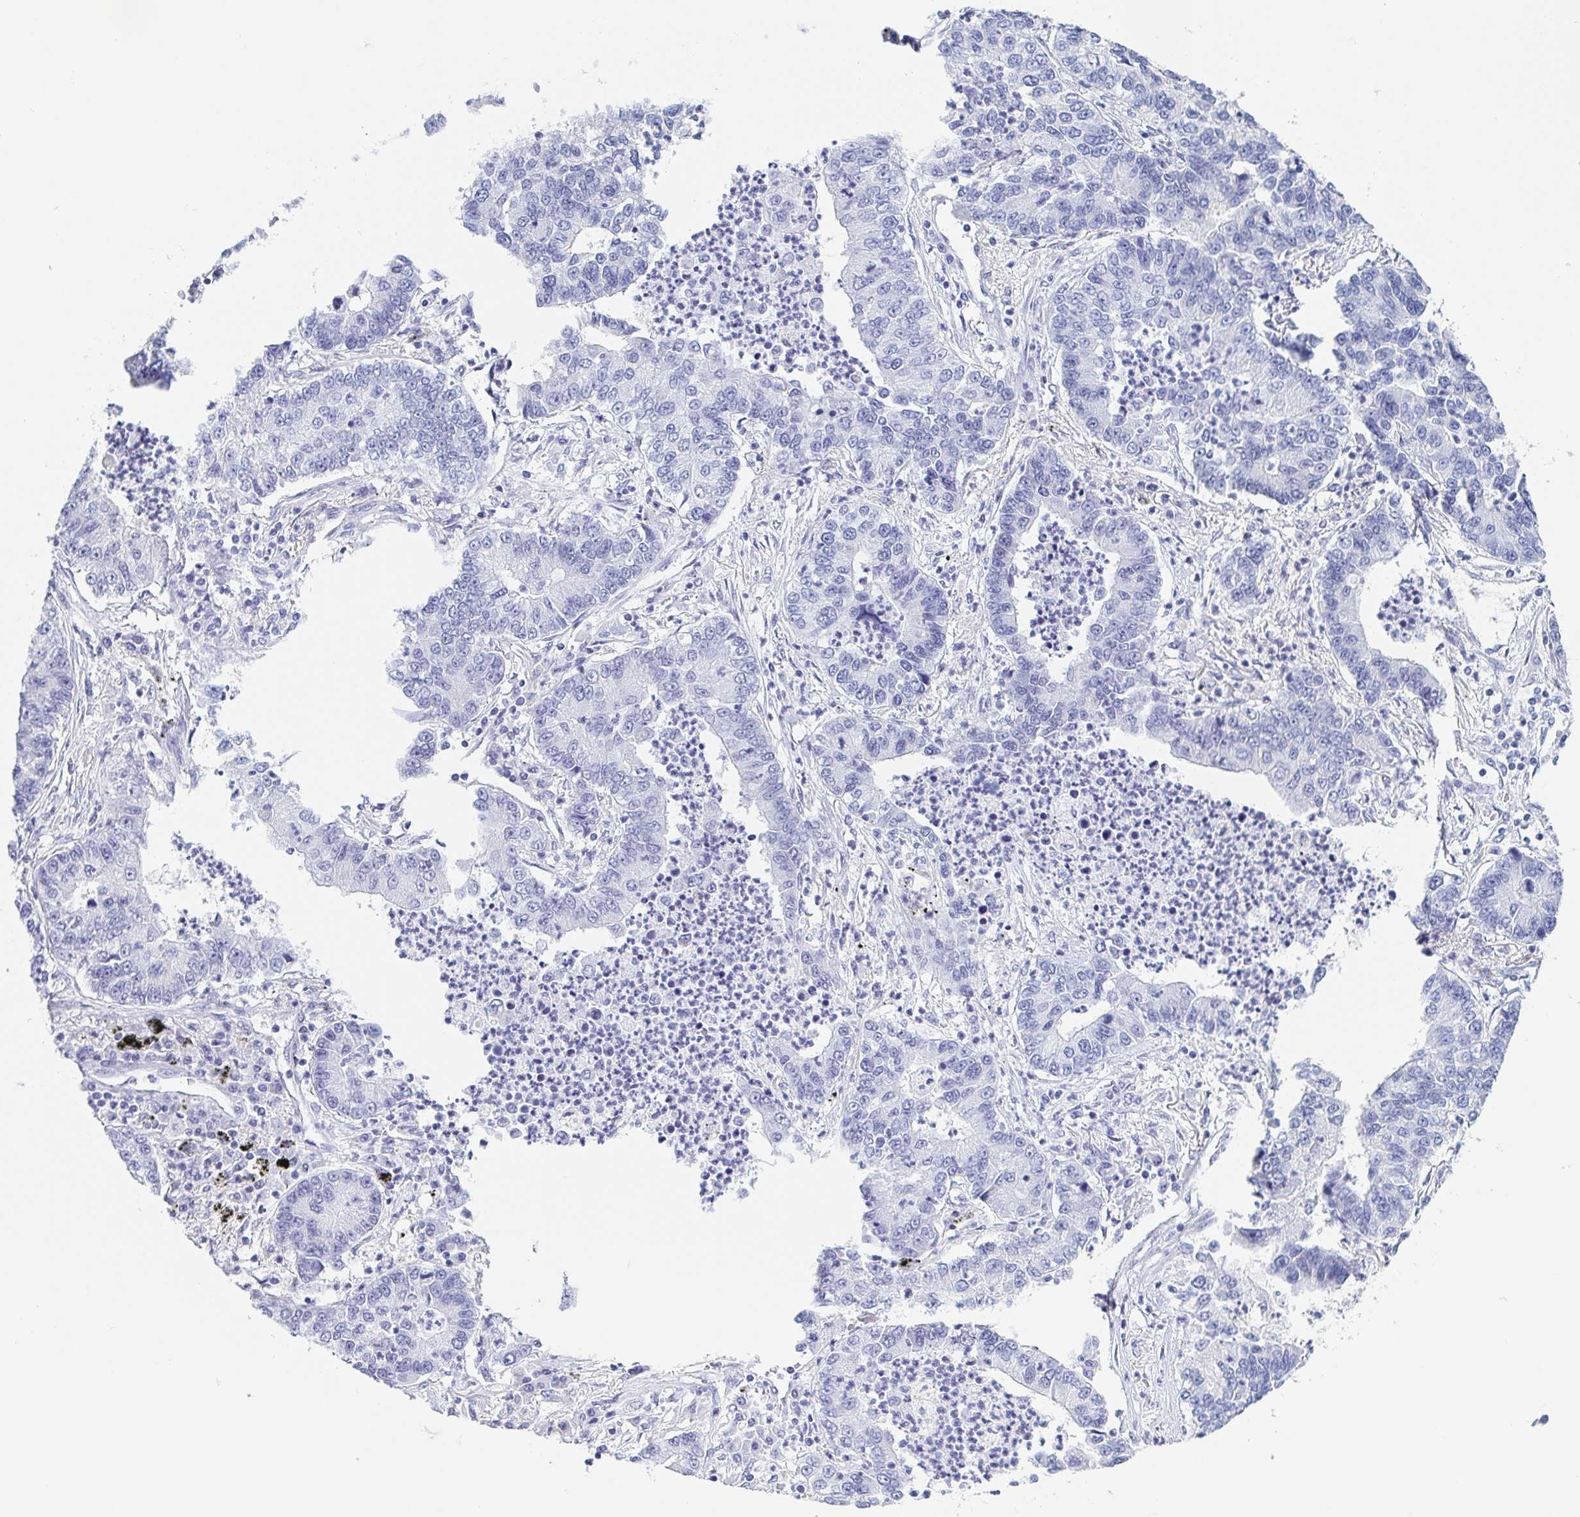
{"staining": {"intensity": "negative", "quantity": "none", "location": "none"}, "tissue": "lung cancer", "cell_type": "Tumor cells", "image_type": "cancer", "snomed": [{"axis": "morphology", "description": "Adenocarcinoma, NOS"}, {"axis": "topography", "description": "Lung"}], "caption": "Image shows no protein staining in tumor cells of lung adenocarcinoma tissue.", "gene": "REG4", "patient": {"sex": "female", "age": 57}}